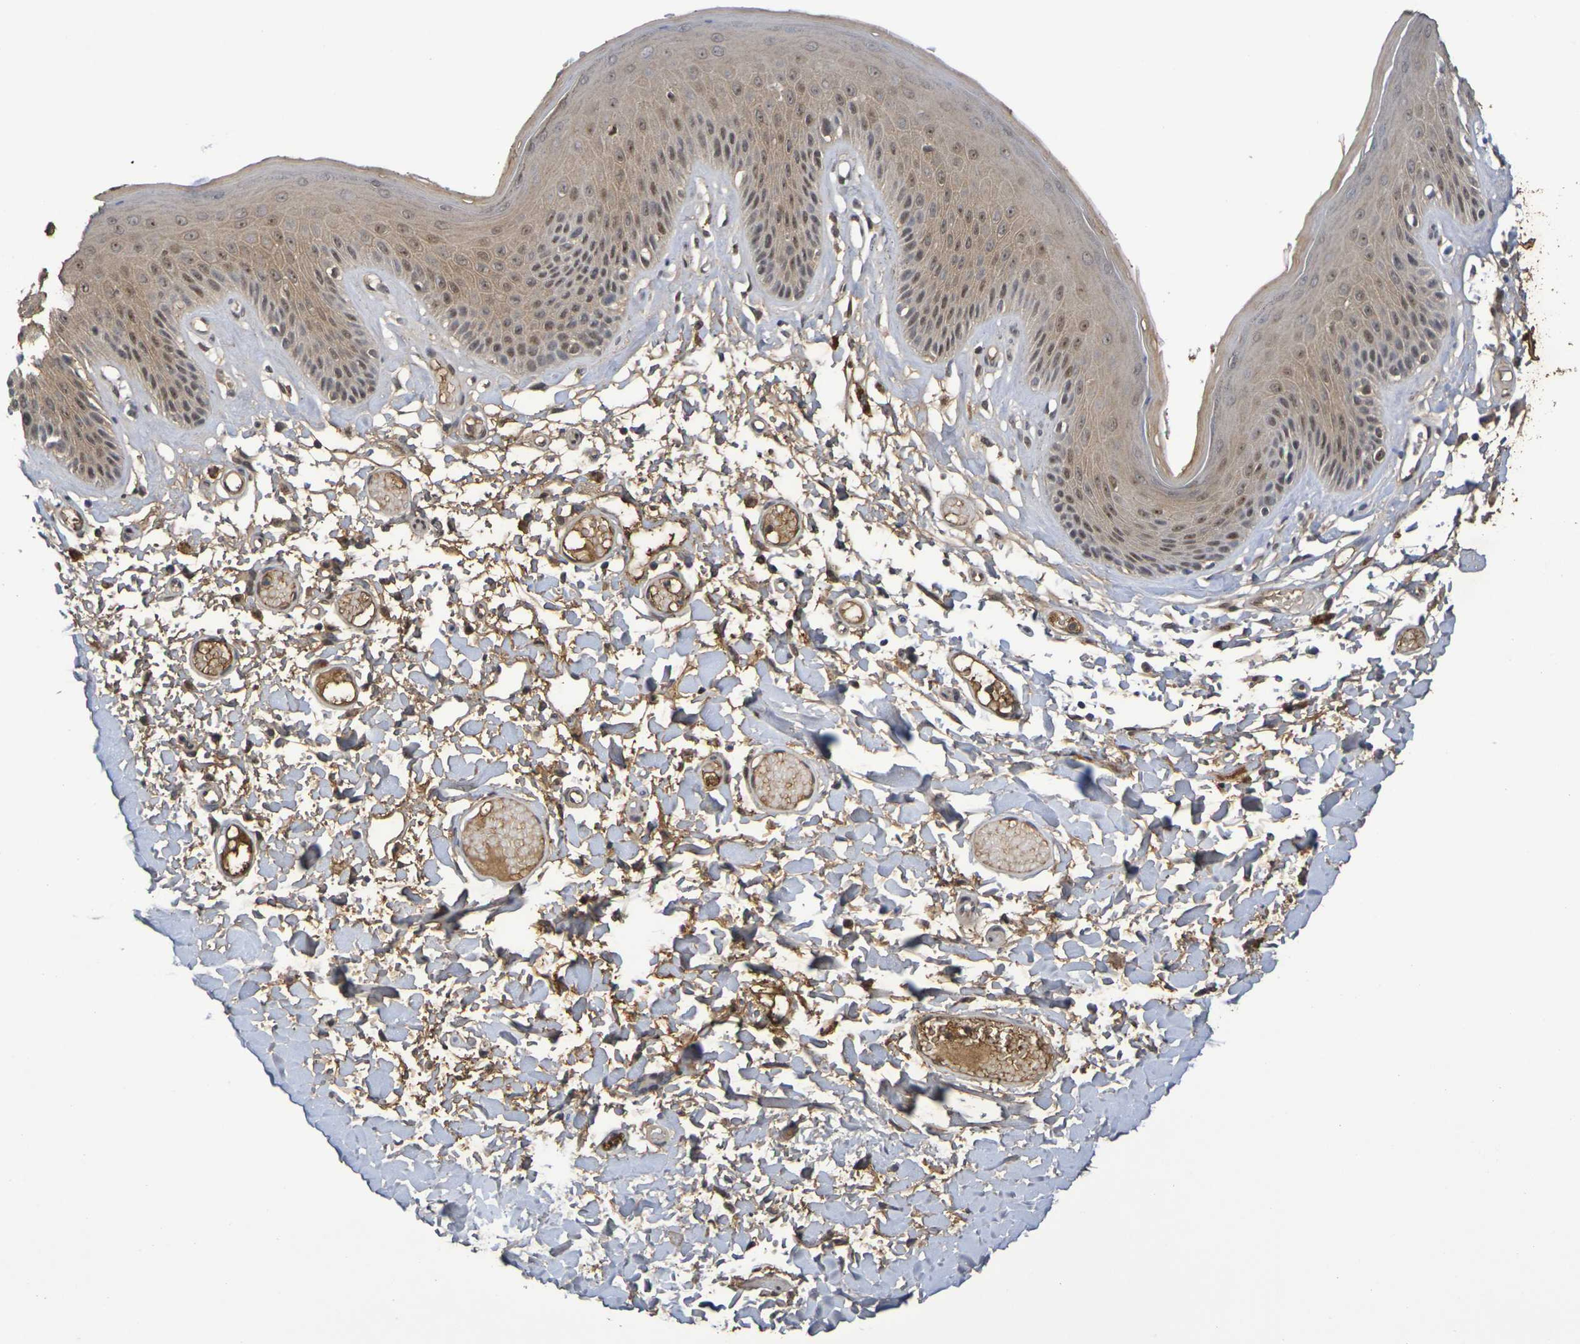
{"staining": {"intensity": "moderate", "quantity": "25%-75%", "location": "cytoplasmic/membranous,nuclear"}, "tissue": "skin", "cell_type": "Epidermal cells", "image_type": "normal", "snomed": [{"axis": "morphology", "description": "Normal tissue, NOS"}, {"axis": "topography", "description": "Vulva"}], "caption": "An IHC histopathology image of normal tissue is shown. Protein staining in brown labels moderate cytoplasmic/membranous,nuclear positivity in skin within epidermal cells. The staining was performed using DAB to visualize the protein expression in brown, while the nuclei were stained in blue with hematoxylin (Magnification: 20x).", "gene": "TERF2", "patient": {"sex": "female", "age": 73}}